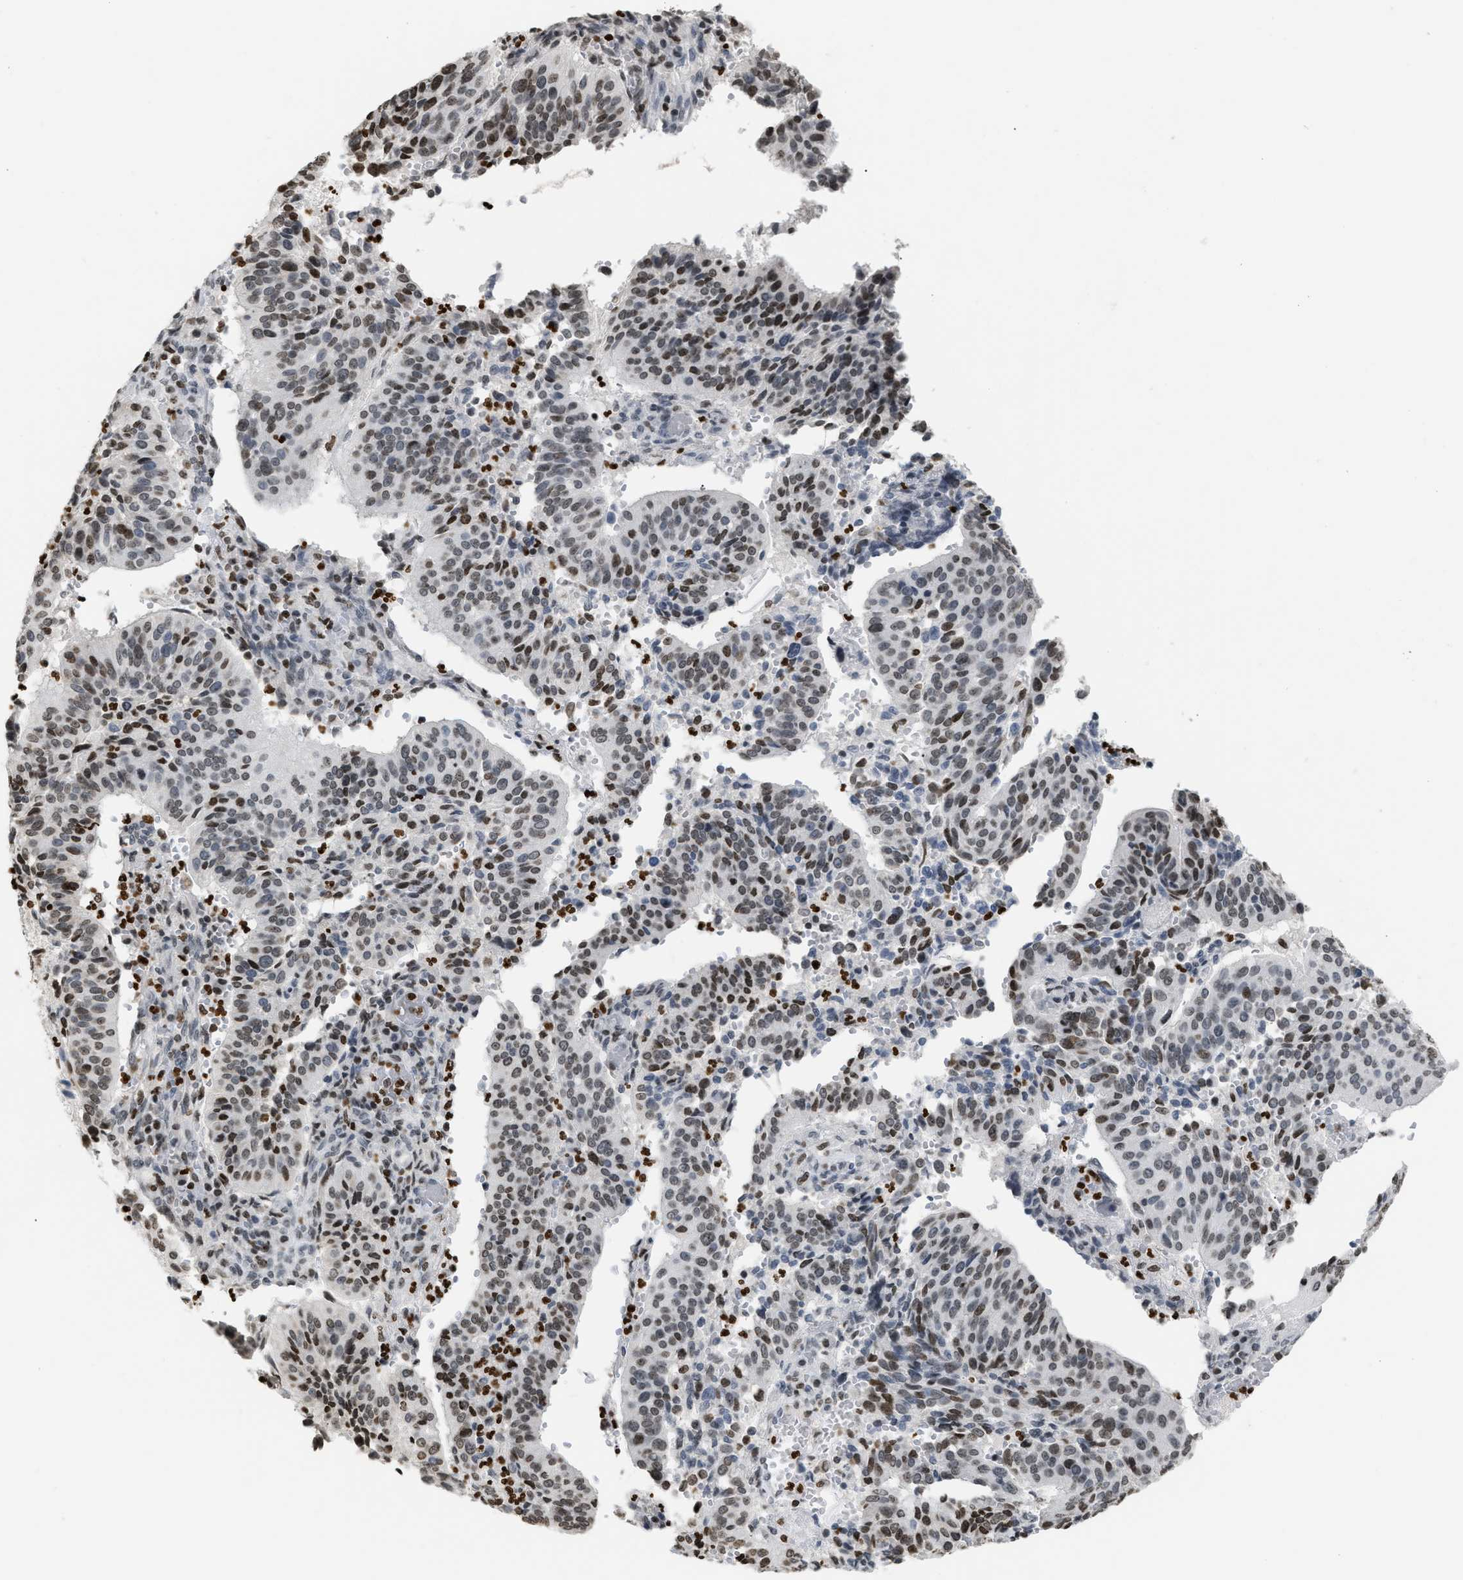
{"staining": {"intensity": "moderate", "quantity": ">75%", "location": "nuclear"}, "tissue": "cervical cancer", "cell_type": "Tumor cells", "image_type": "cancer", "snomed": [{"axis": "morphology", "description": "Normal tissue, NOS"}, {"axis": "morphology", "description": "Squamous cell carcinoma, NOS"}, {"axis": "topography", "description": "Cervix"}], "caption": "Cervical cancer stained for a protein (brown) reveals moderate nuclear positive expression in approximately >75% of tumor cells.", "gene": "HMGN2", "patient": {"sex": "female", "age": 39}}